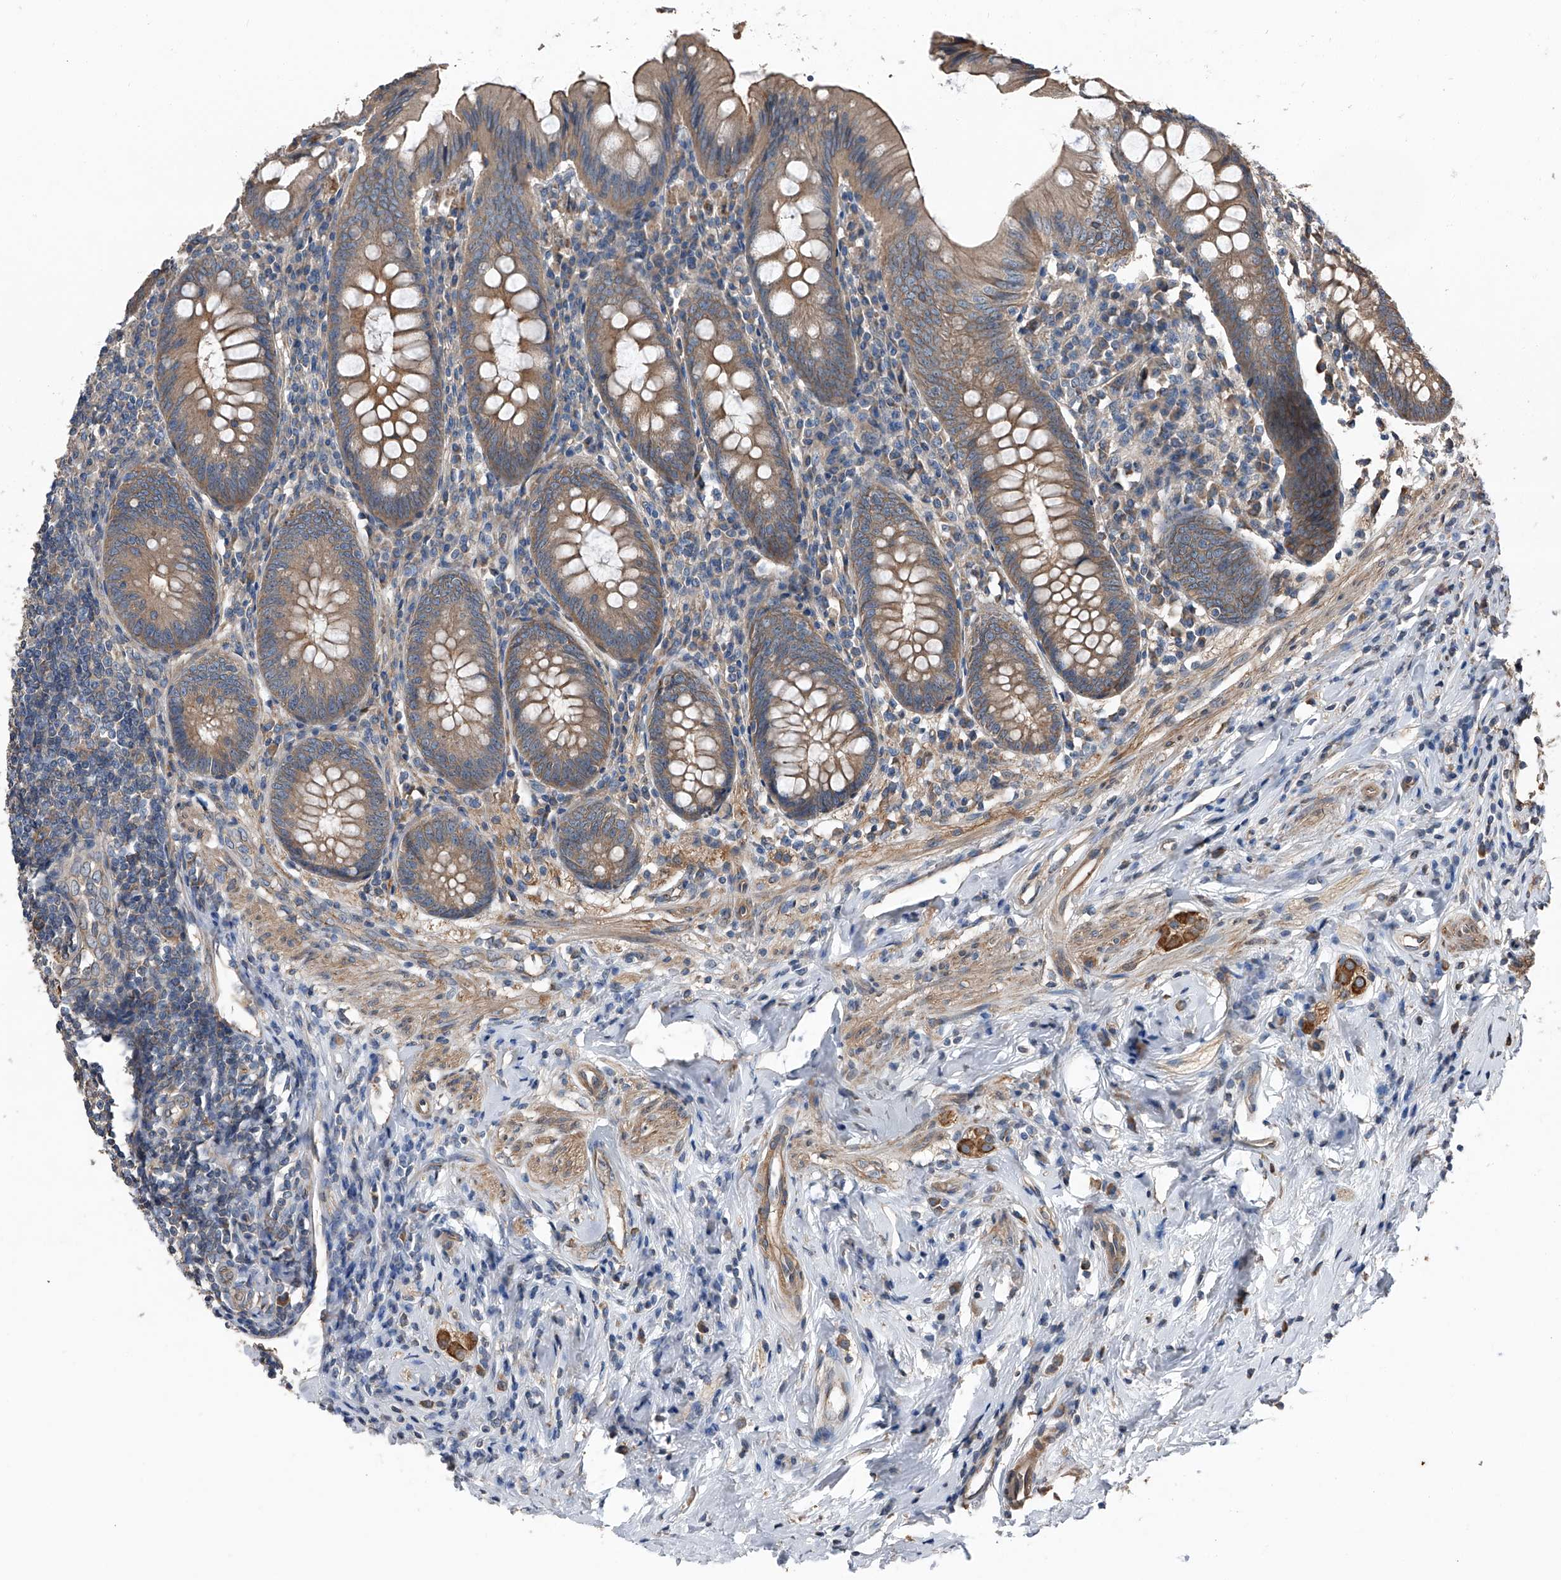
{"staining": {"intensity": "moderate", "quantity": ">75%", "location": "cytoplasmic/membranous"}, "tissue": "appendix", "cell_type": "Glandular cells", "image_type": "normal", "snomed": [{"axis": "morphology", "description": "Normal tissue, NOS"}, {"axis": "topography", "description": "Appendix"}], "caption": "Appendix stained with a brown dye demonstrates moderate cytoplasmic/membranous positive staining in about >75% of glandular cells.", "gene": "KCNJ2", "patient": {"sex": "female", "age": 54}}